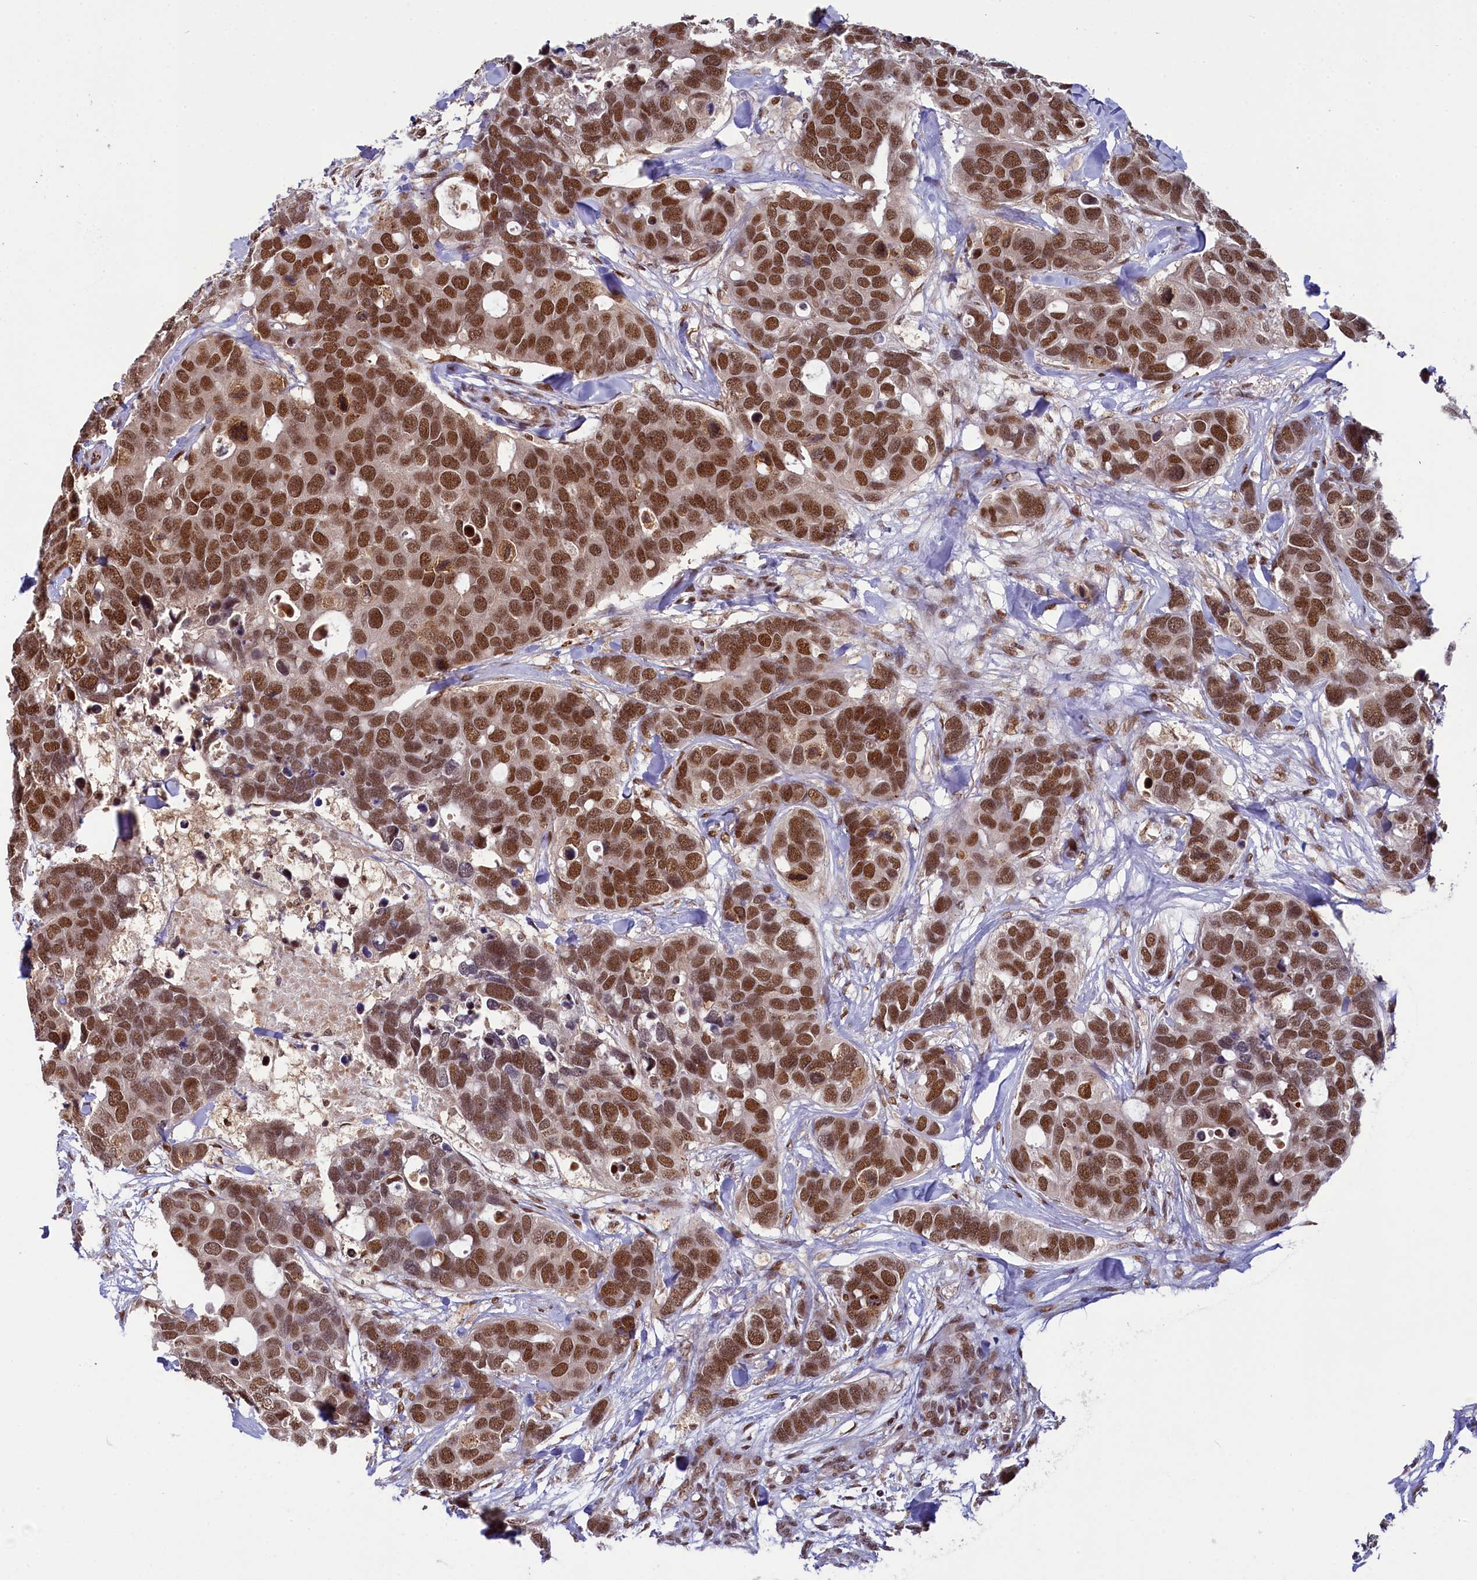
{"staining": {"intensity": "strong", "quantity": ">75%", "location": "nuclear"}, "tissue": "breast cancer", "cell_type": "Tumor cells", "image_type": "cancer", "snomed": [{"axis": "morphology", "description": "Duct carcinoma"}, {"axis": "topography", "description": "Breast"}], "caption": "Breast cancer stained with immunohistochemistry (IHC) reveals strong nuclear staining in approximately >75% of tumor cells.", "gene": "PPHLN1", "patient": {"sex": "female", "age": 83}}